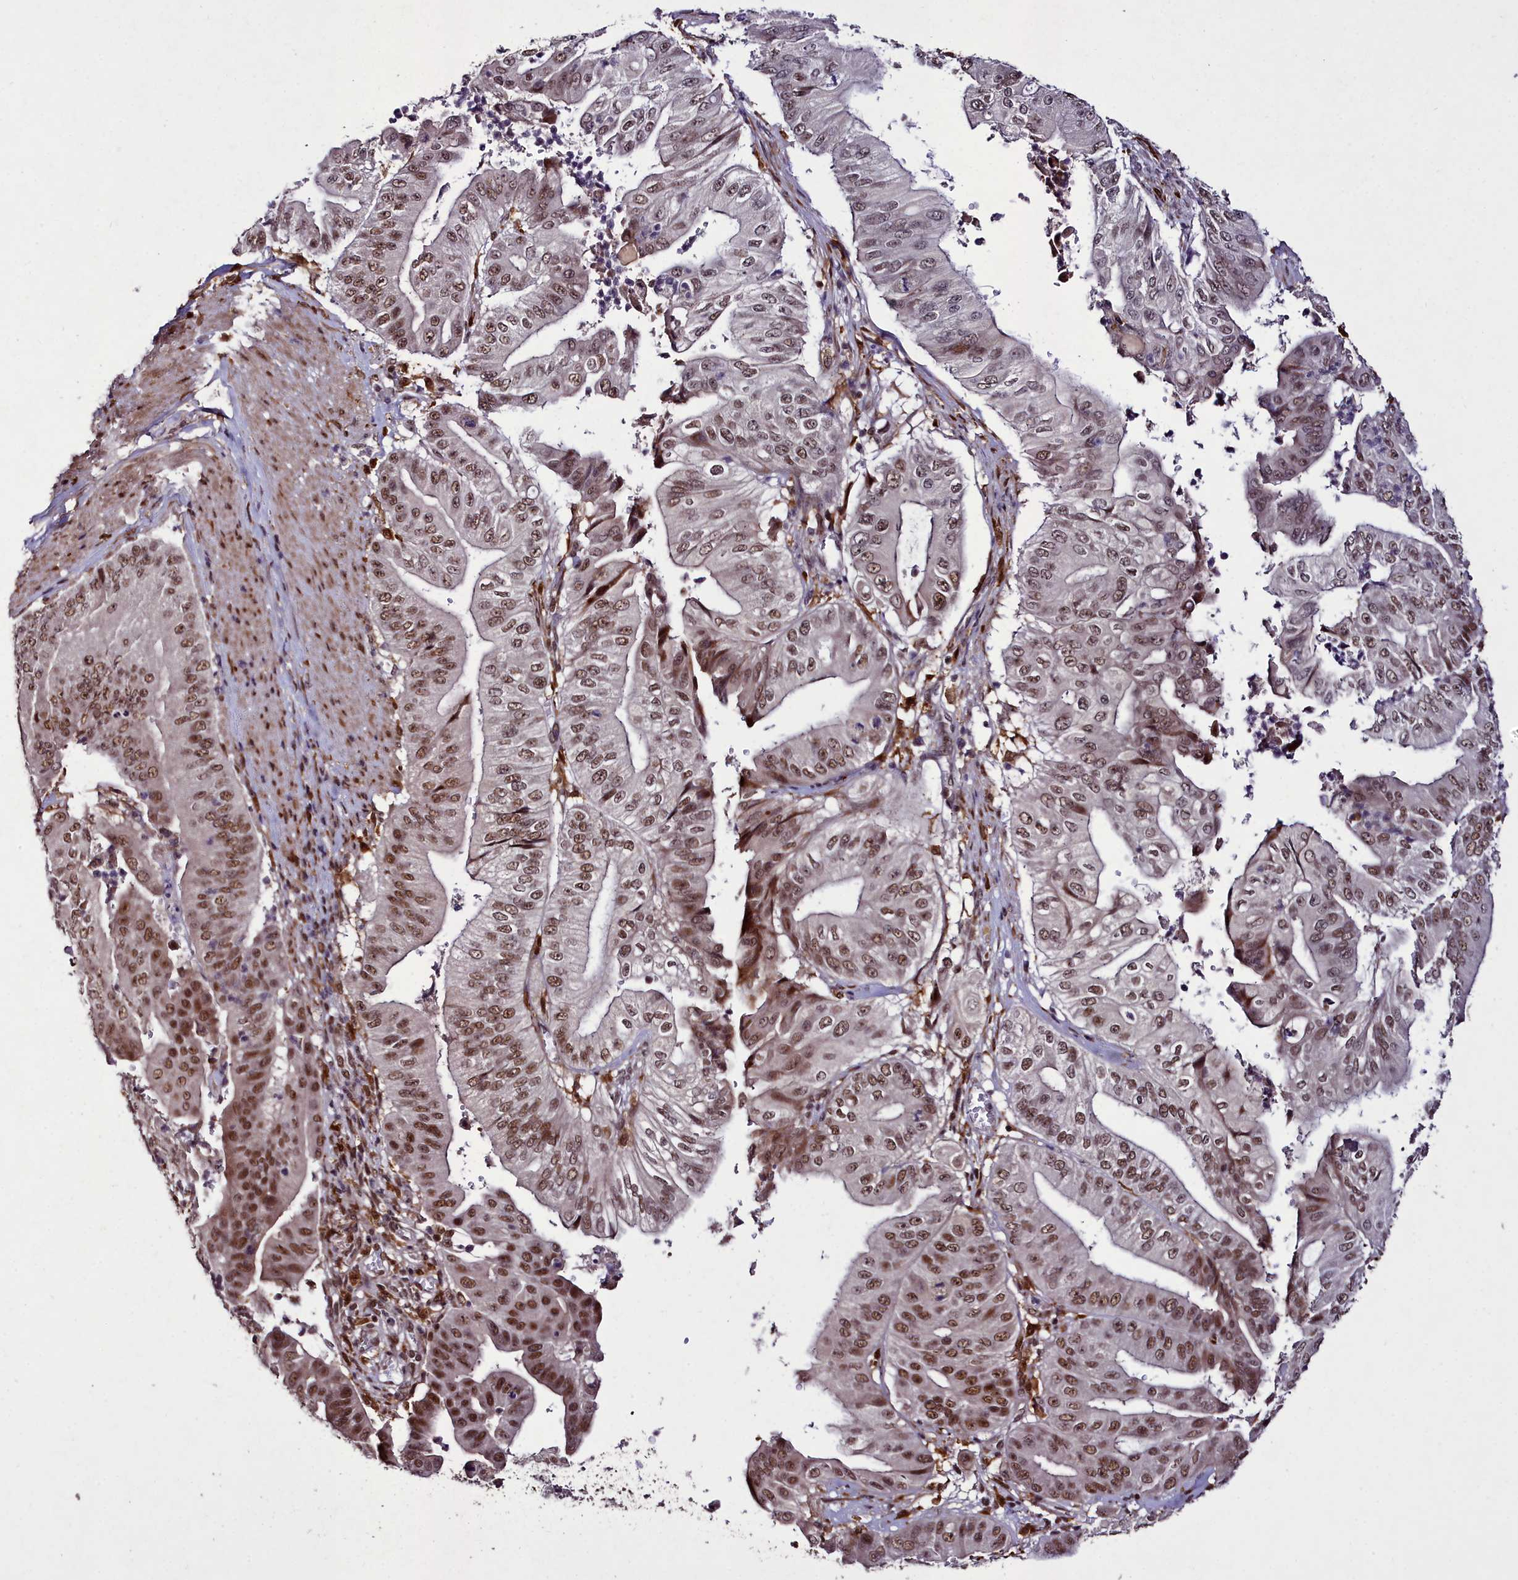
{"staining": {"intensity": "strong", "quantity": ">75%", "location": "nuclear"}, "tissue": "pancreatic cancer", "cell_type": "Tumor cells", "image_type": "cancer", "snomed": [{"axis": "morphology", "description": "Adenocarcinoma, NOS"}, {"axis": "topography", "description": "Pancreas"}], "caption": "Human pancreatic cancer stained for a protein (brown) displays strong nuclear positive staining in approximately >75% of tumor cells.", "gene": "CXXC1", "patient": {"sex": "female", "age": 77}}